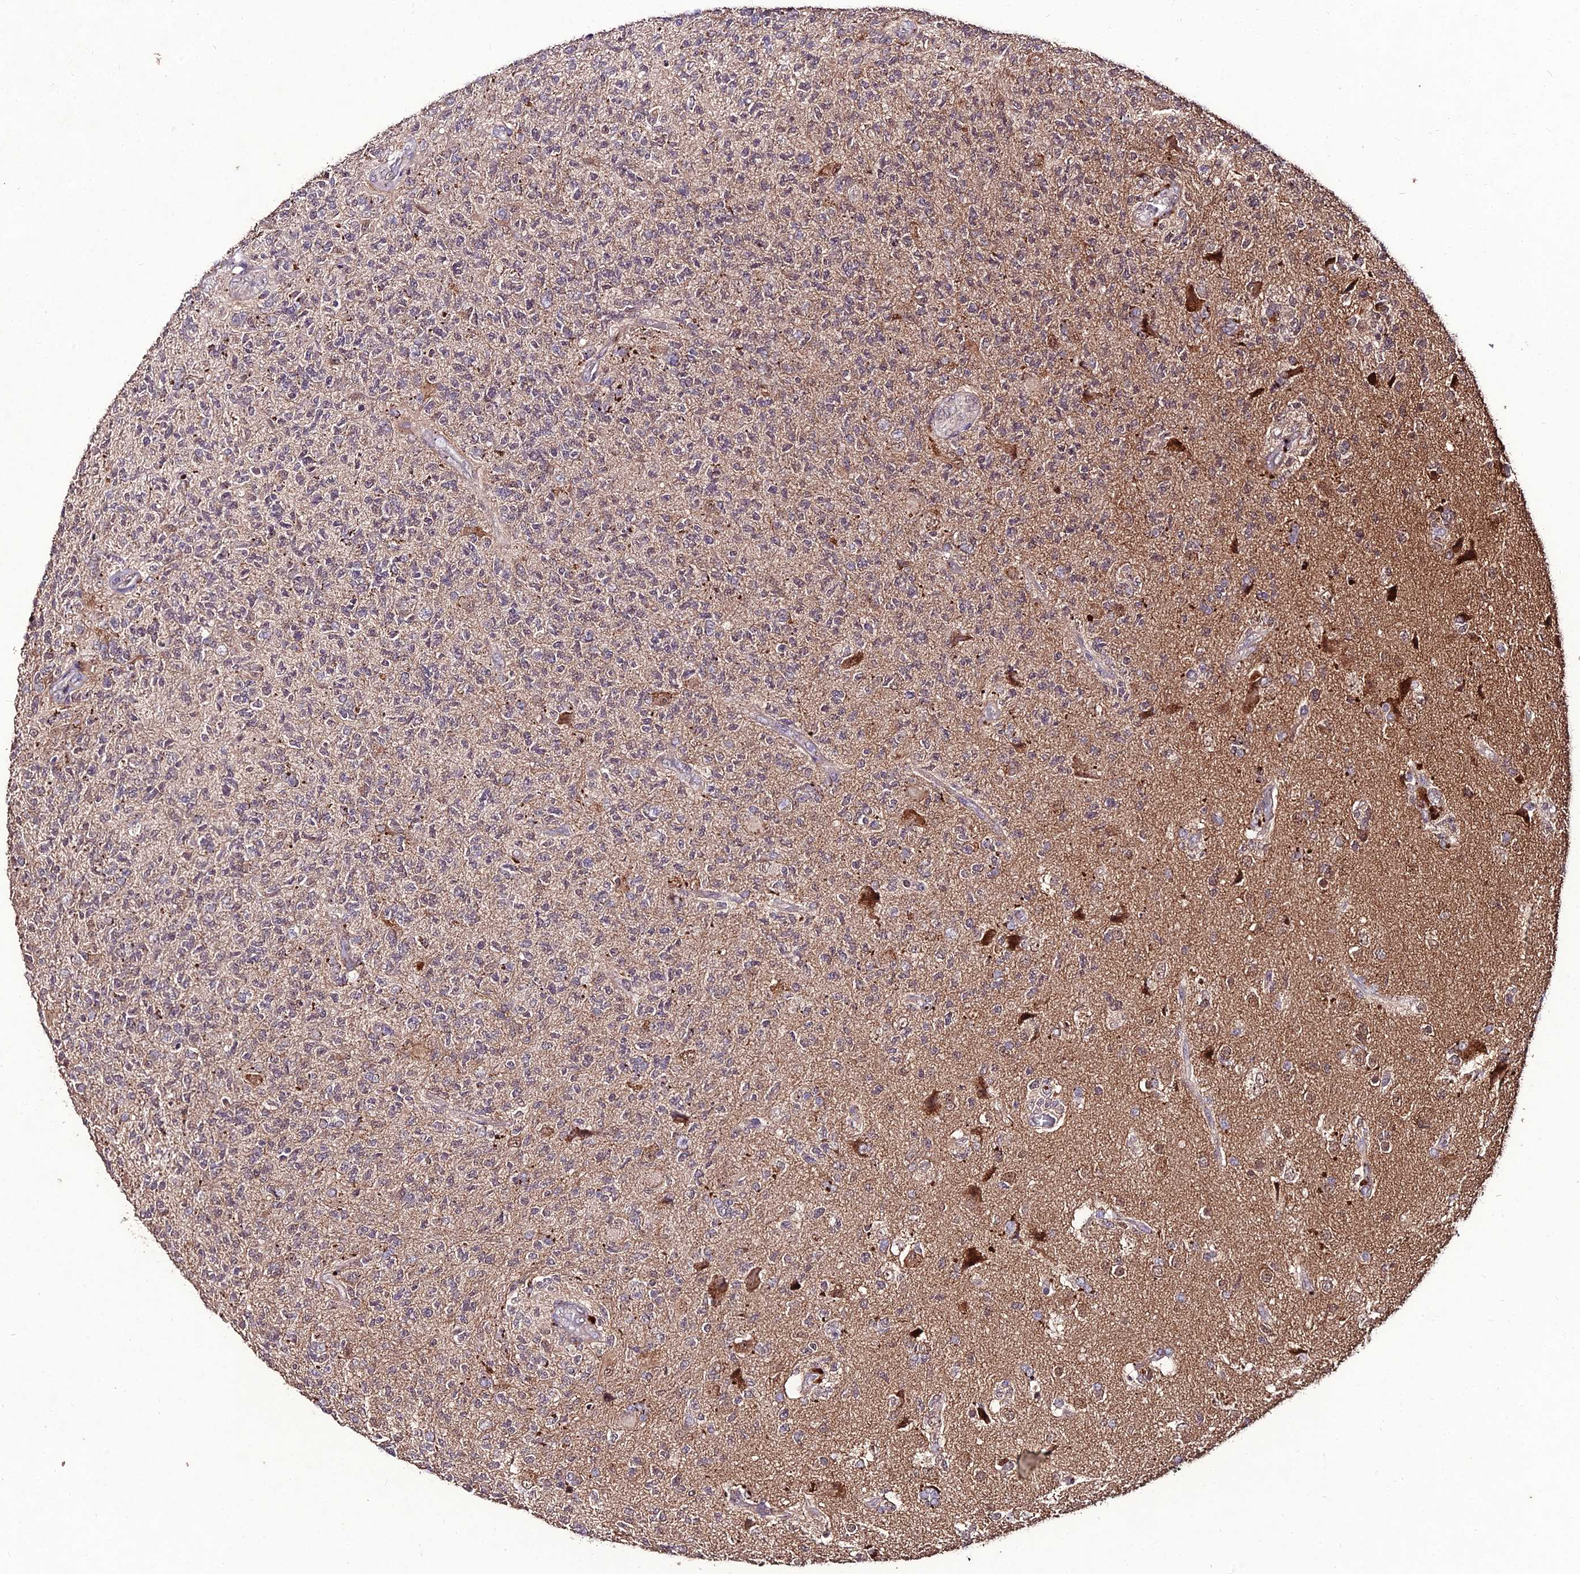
{"staining": {"intensity": "weak", "quantity": "25%-75%", "location": "cytoplasmic/membranous"}, "tissue": "glioma", "cell_type": "Tumor cells", "image_type": "cancer", "snomed": [{"axis": "morphology", "description": "Glioma, malignant, High grade"}, {"axis": "topography", "description": "Brain"}], "caption": "Protein staining of malignant high-grade glioma tissue exhibits weak cytoplasmic/membranous staining in about 25%-75% of tumor cells.", "gene": "ZNF766", "patient": {"sex": "male", "age": 56}}